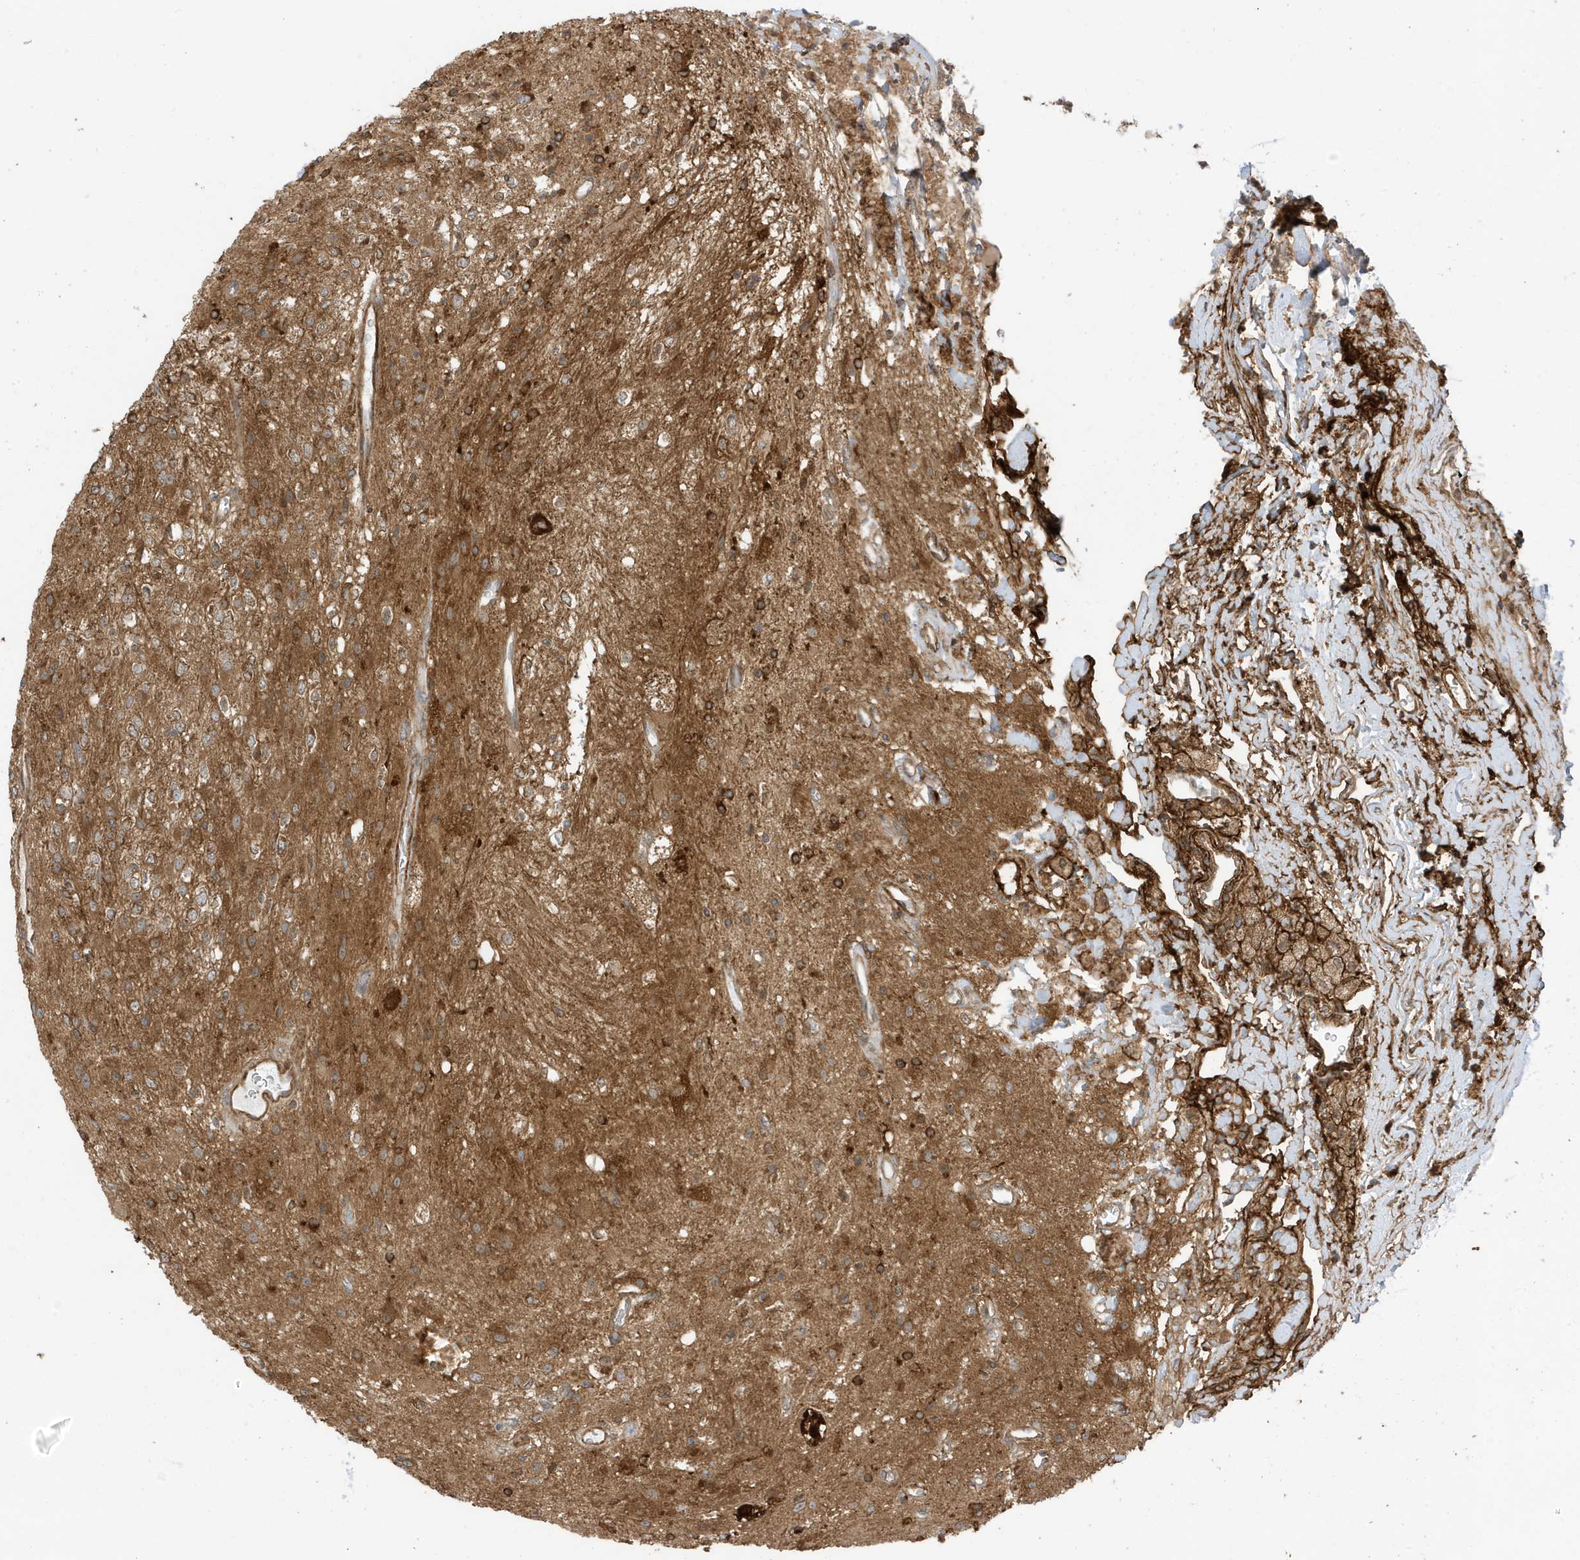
{"staining": {"intensity": "moderate", "quantity": ">75%", "location": "cytoplasmic/membranous"}, "tissue": "glioma", "cell_type": "Tumor cells", "image_type": "cancer", "snomed": [{"axis": "morphology", "description": "Glioma, malignant, High grade"}, {"axis": "topography", "description": "Brain"}], "caption": "Approximately >75% of tumor cells in malignant glioma (high-grade) reveal moderate cytoplasmic/membranous protein positivity as visualized by brown immunohistochemical staining.", "gene": "CDC42EP3", "patient": {"sex": "male", "age": 34}}